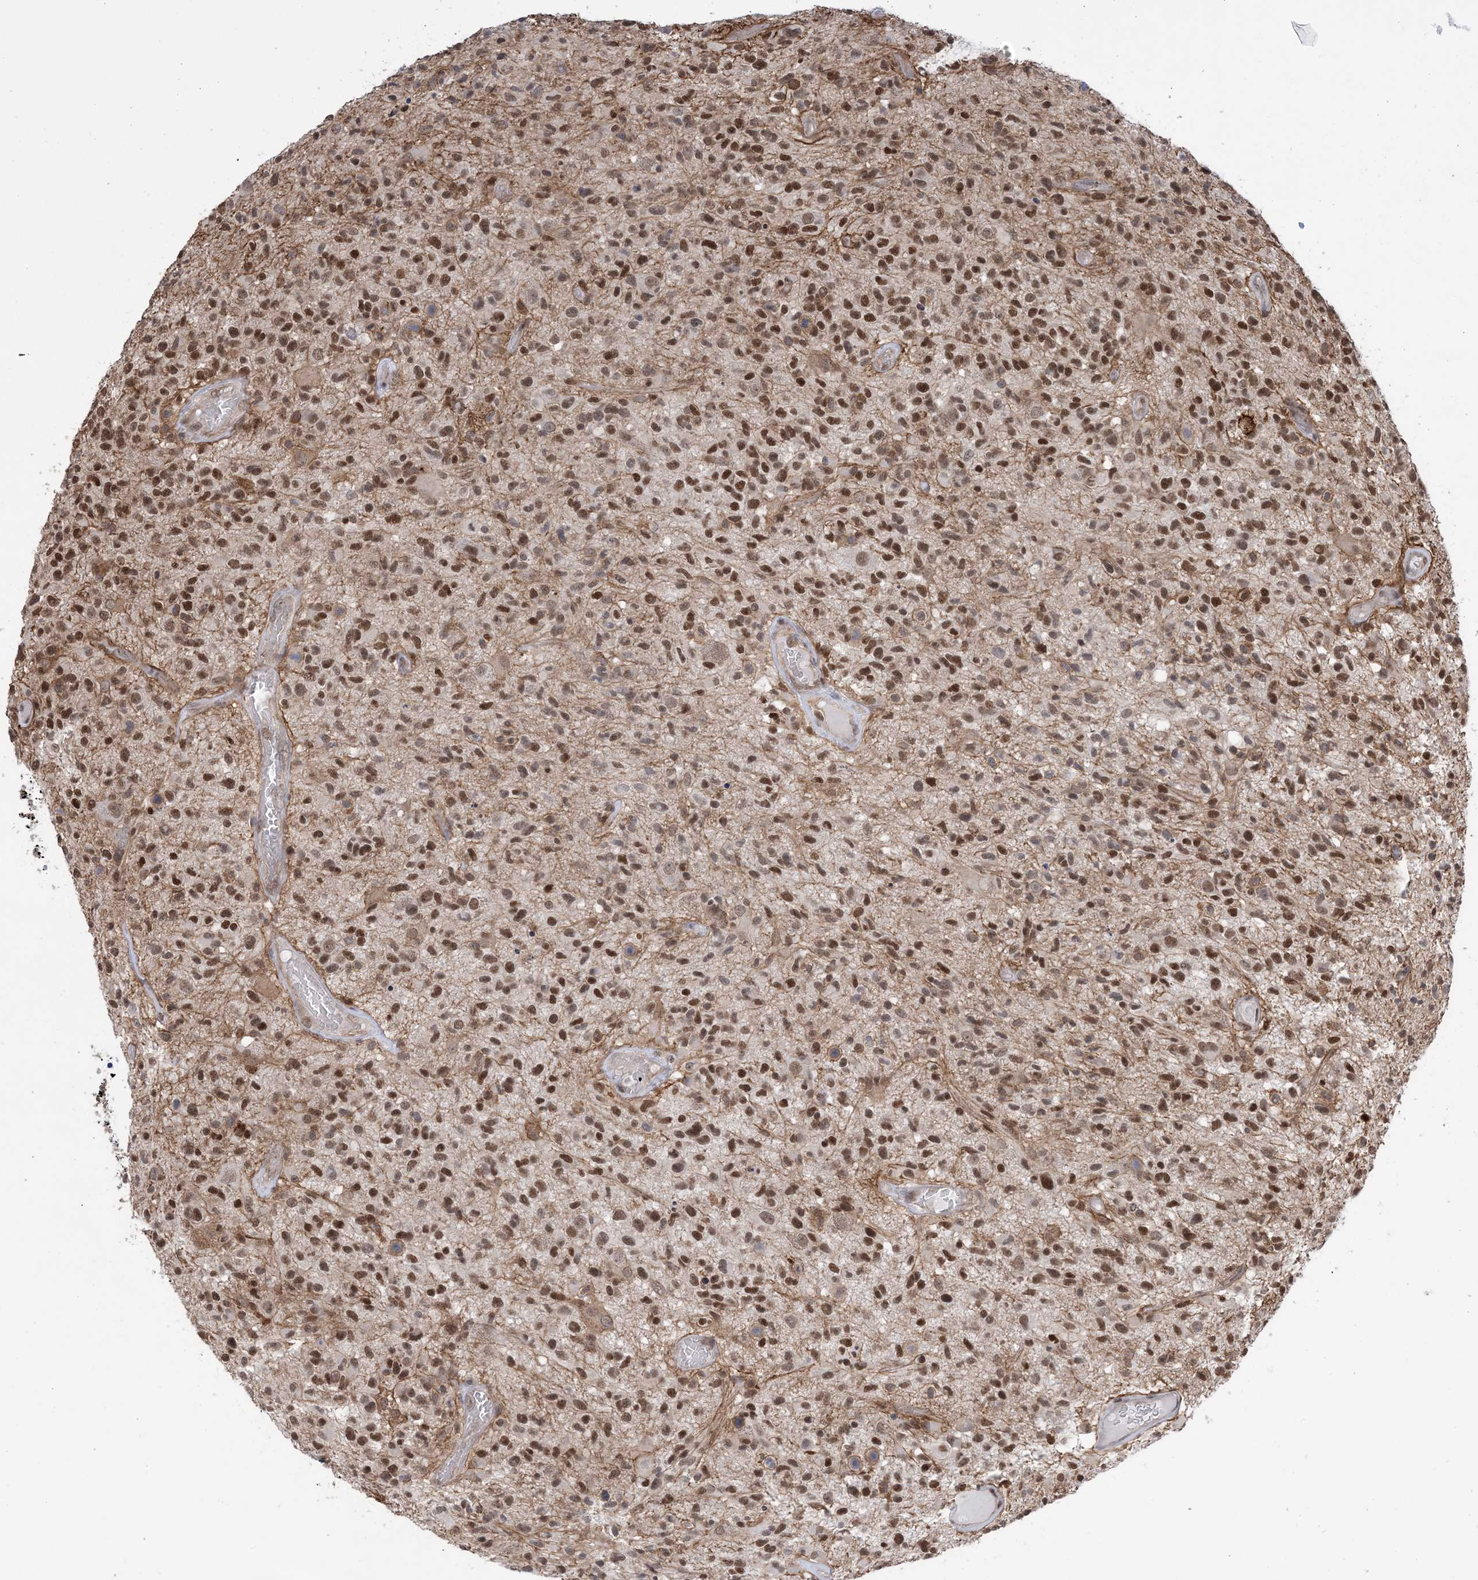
{"staining": {"intensity": "strong", "quantity": ">75%", "location": "nuclear"}, "tissue": "glioma", "cell_type": "Tumor cells", "image_type": "cancer", "snomed": [{"axis": "morphology", "description": "Glioma, malignant, High grade"}, {"axis": "morphology", "description": "Glioblastoma, NOS"}, {"axis": "topography", "description": "Brain"}], "caption": "Immunohistochemical staining of high-grade glioma (malignant) exhibits high levels of strong nuclear protein staining in approximately >75% of tumor cells. (Stains: DAB in brown, nuclei in blue, Microscopy: brightfield microscopy at high magnification).", "gene": "ZNF8", "patient": {"sex": "male", "age": 60}}